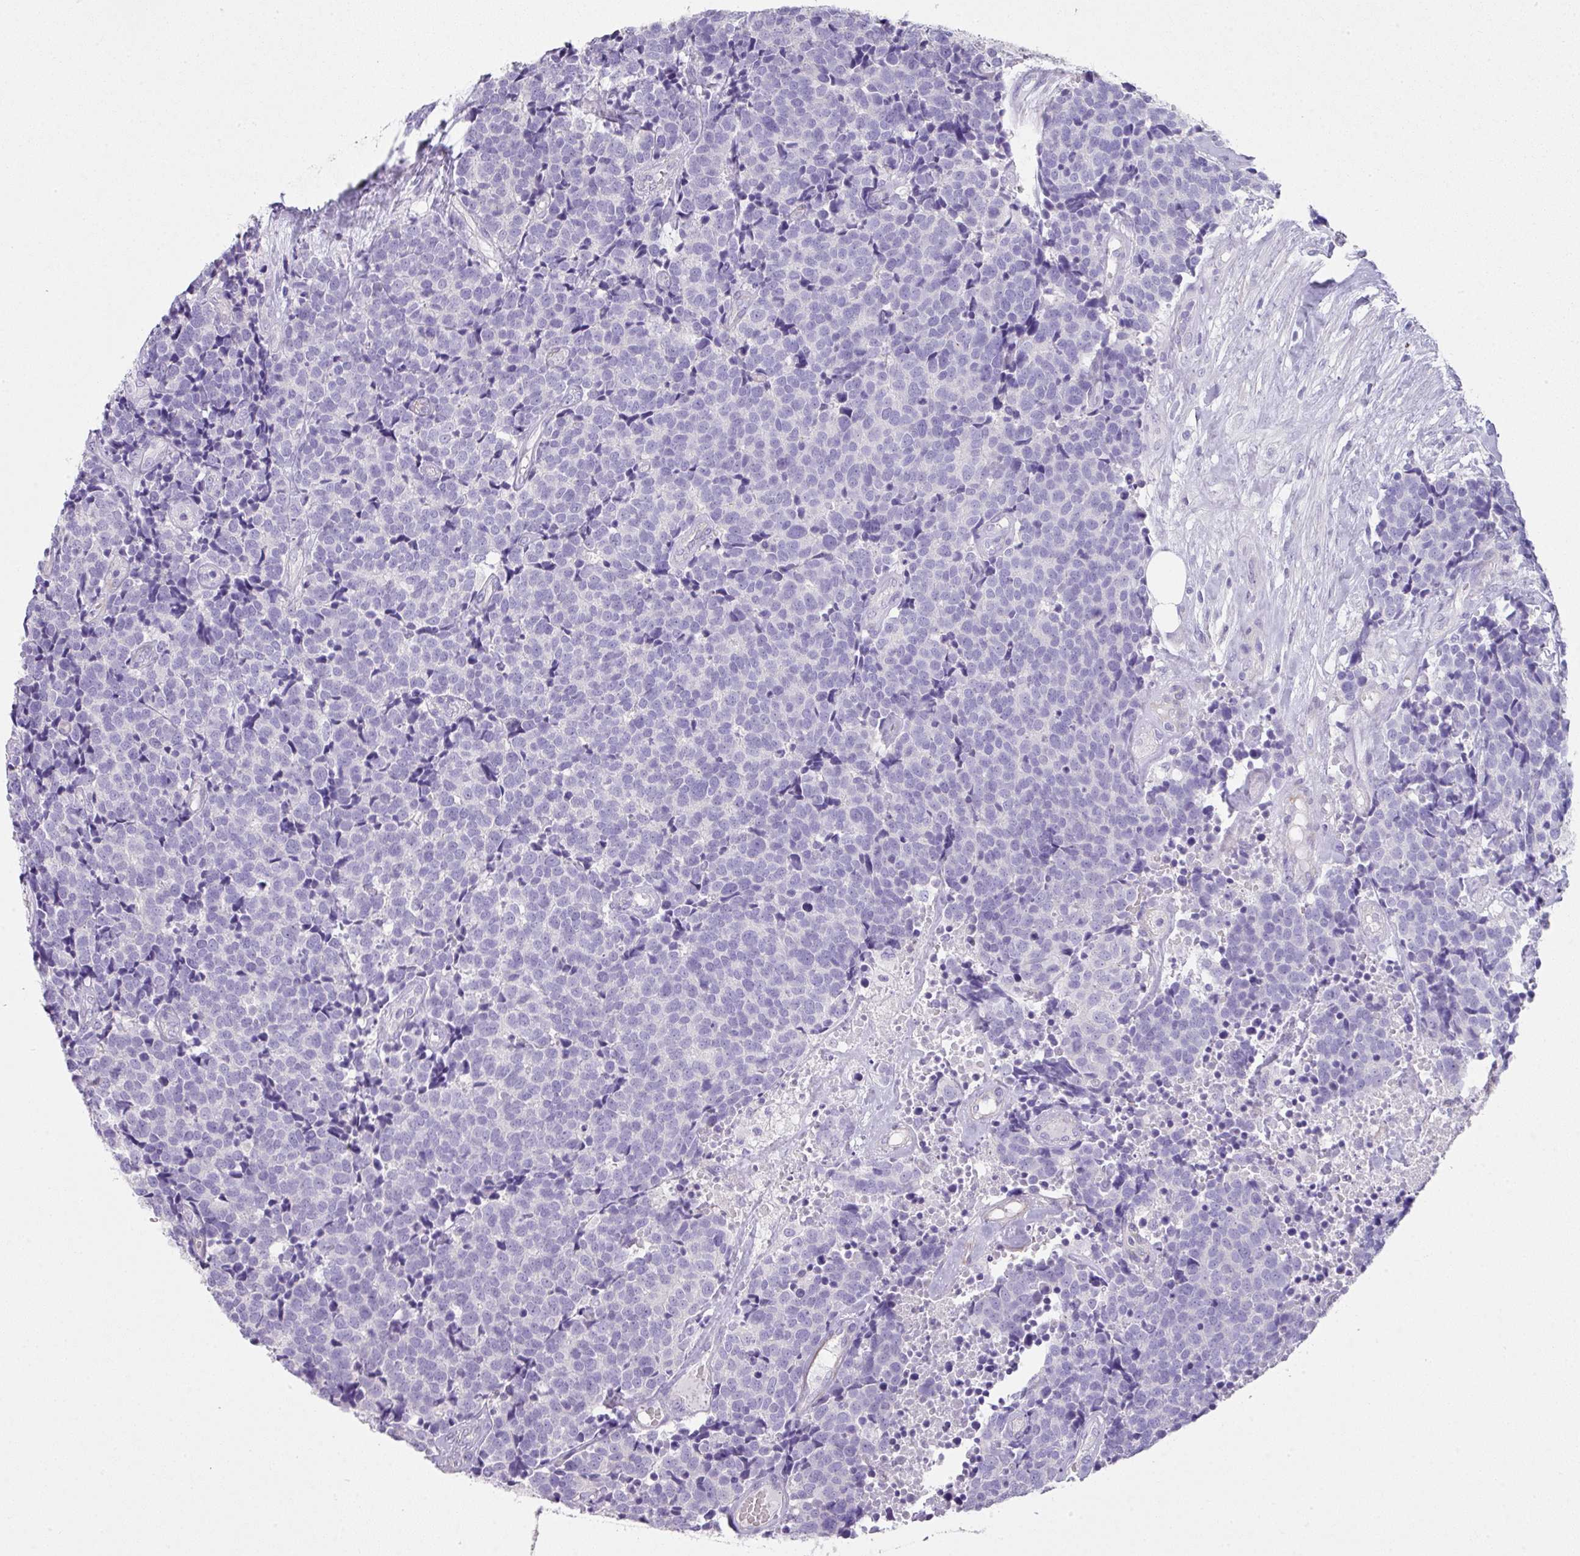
{"staining": {"intensity": "negative", "quantity": "none", "location": "none"}, "tissue": "carcinoid", "cell_type": "Tumor cells", "image_type": "cancer", "snomed": [{"axis": "morphology", "description": "Carcinoid, malignant, NOS"}, {"axis": "topography", "description": "Skin"}], "caption": "Tumor cells are negative for brown protein staining in carcinoid. (DAB (3,3'-diaminobenzidine) IHC with hematoxylin counter stain).", "gene": "GLI4", "patient": {"sex": "female", "age": 79}}